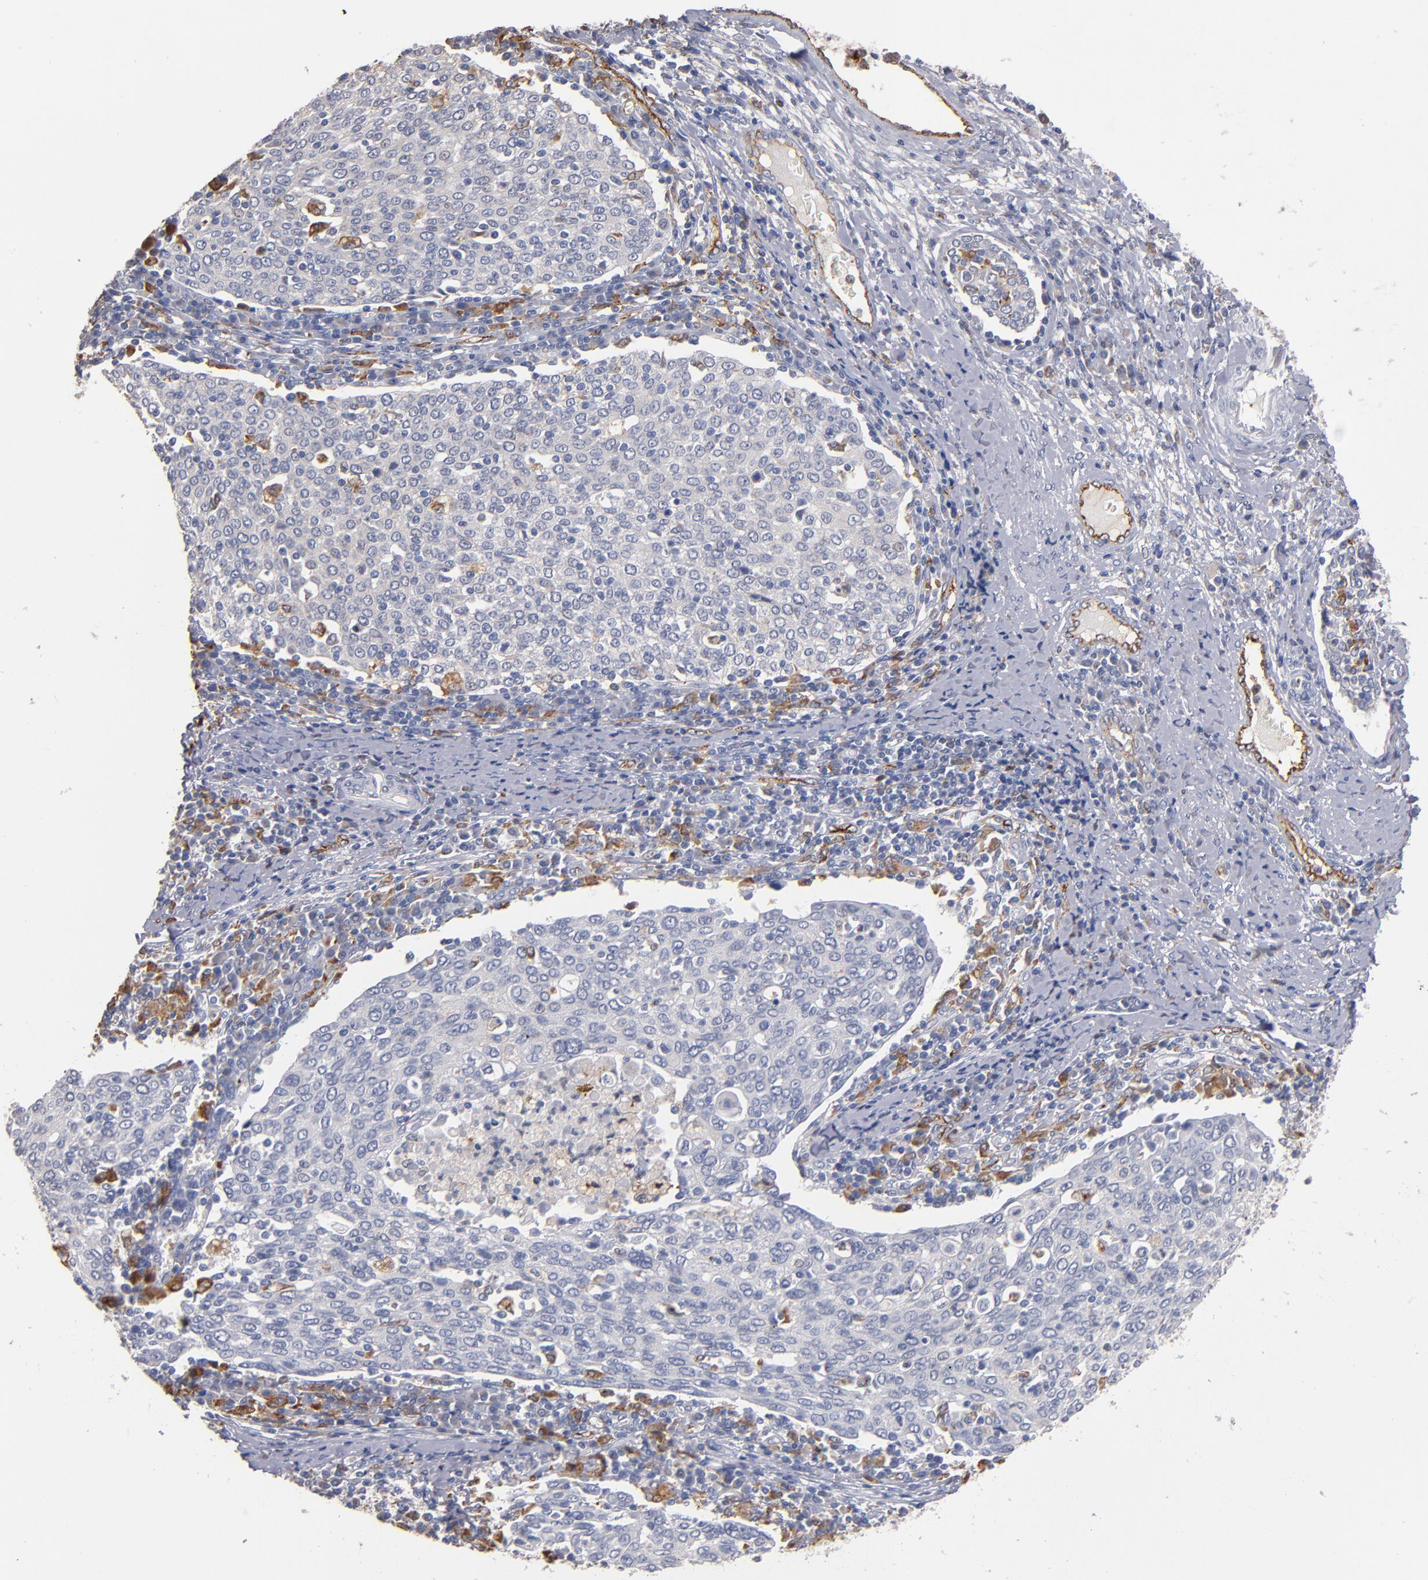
{"staining": {"intensity": "negative", "quantity": "none", "location": "none"}, "tissue": "cervical cancer", "cell_type": "Tumor cells", "image_type": "cancer", "snomed": [{"axis": "morphology", "description": "Squamous cell carcinoma, NOS"}, {"axis": "topography", "description": "Cervix"}], "caption": "IHC histopathology image of cervical cancer (squamous cell carcinoma) stained for a protein (brown), which reveals no positivity in tumor cells.", "gene": "SELP", "patient": {"sex": "female", "age": 40}}